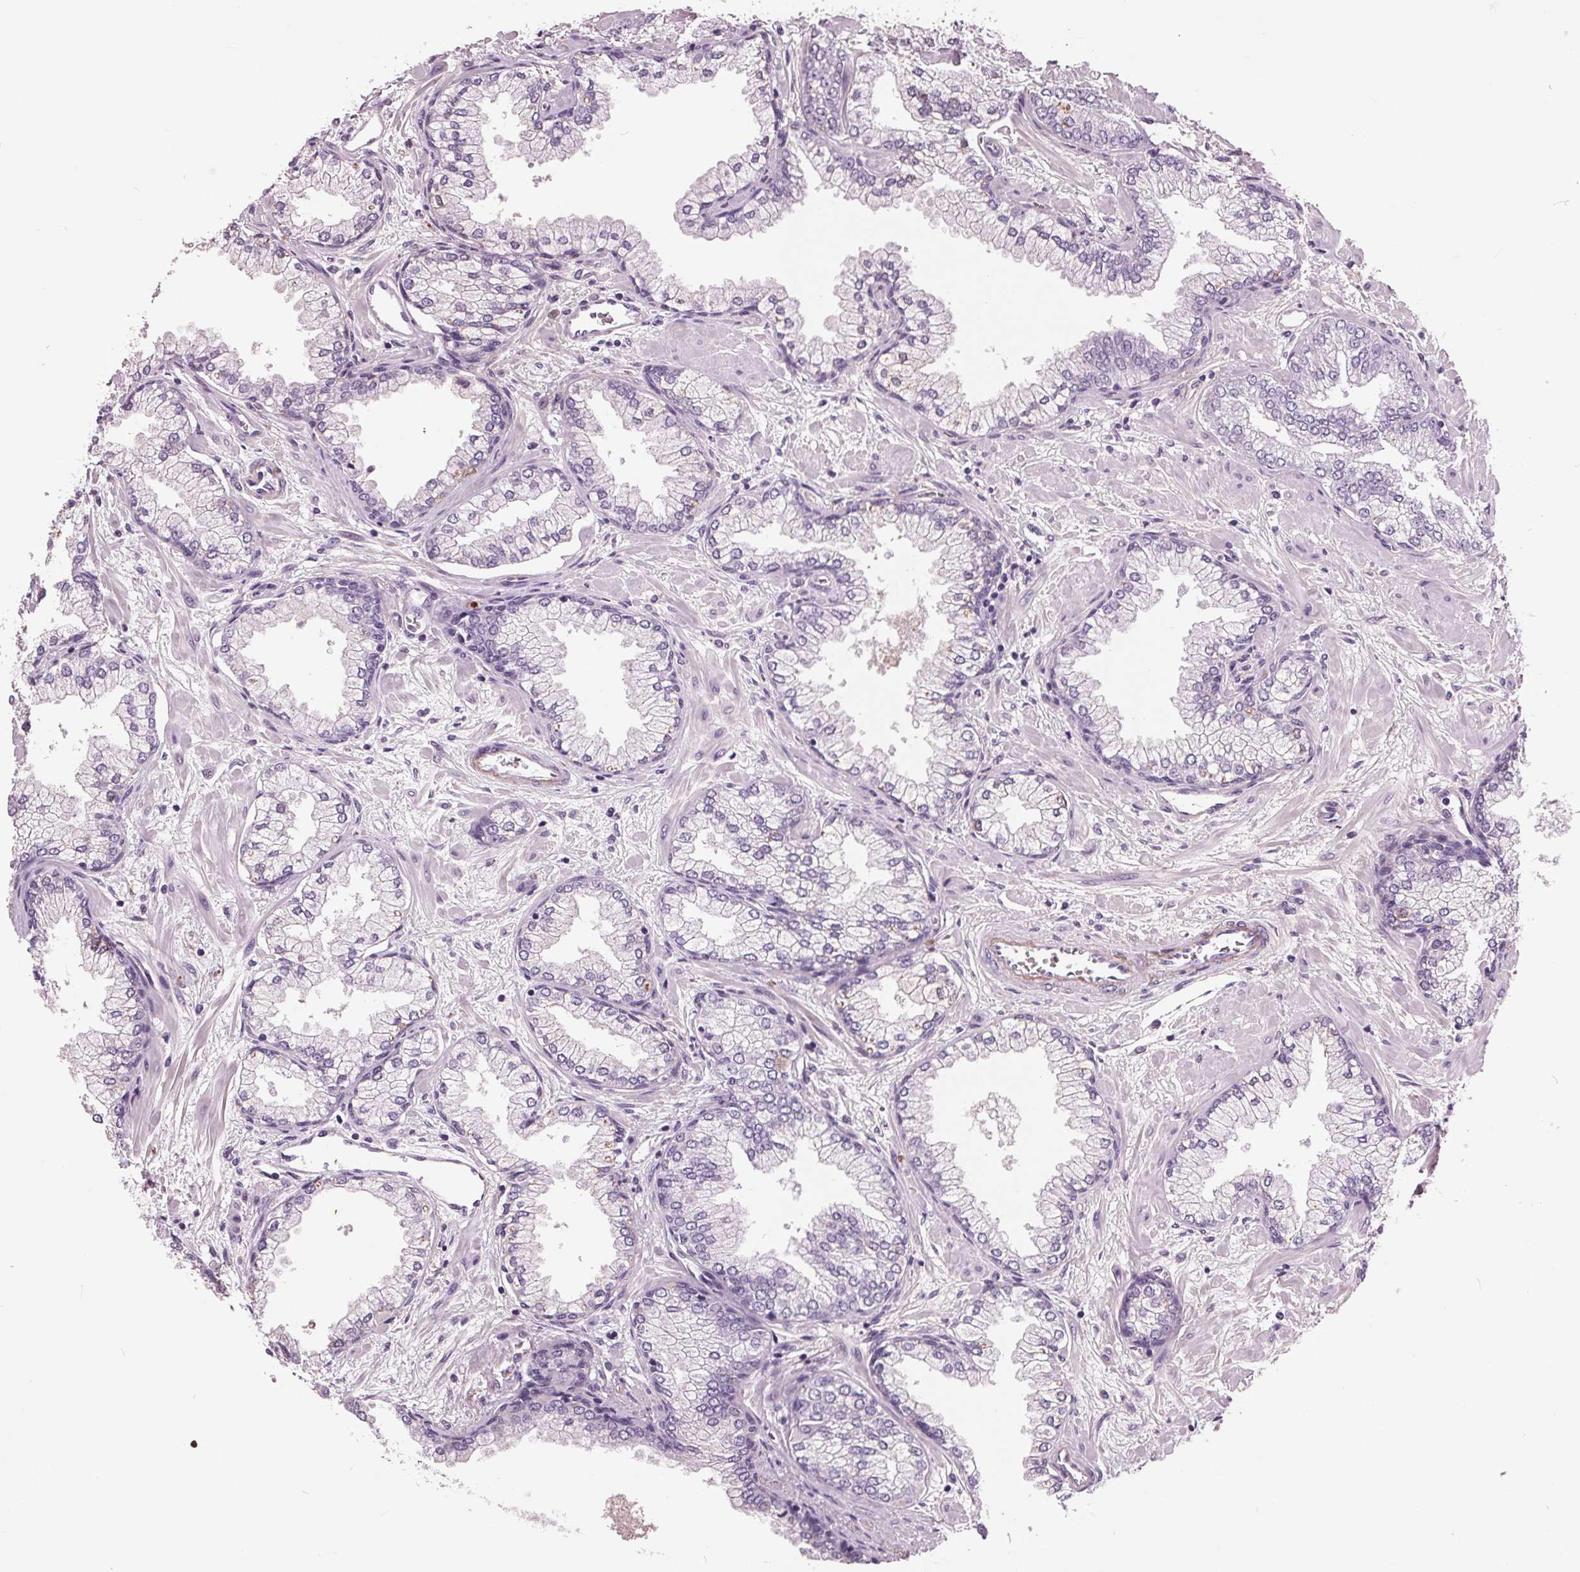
{"staining": {"intensity": "negative", "quantity": "none", "location": "none"}, "tissue": "prostate cancer", "cell_type": "Tumor cells", "image_type": "cancer", "snomed": [{"axis": "morphology", "description": "Adenocarcinoma, Low grade"}, {"axis": "topography", "description": "Prostate"}], "caption": "A micrograph of human prostate cancer (adenocarcinoma (low-grade)) is negative for staining in tumor cells.", "gene": "C6", "patient": {"sex": "male", "age": 55}}